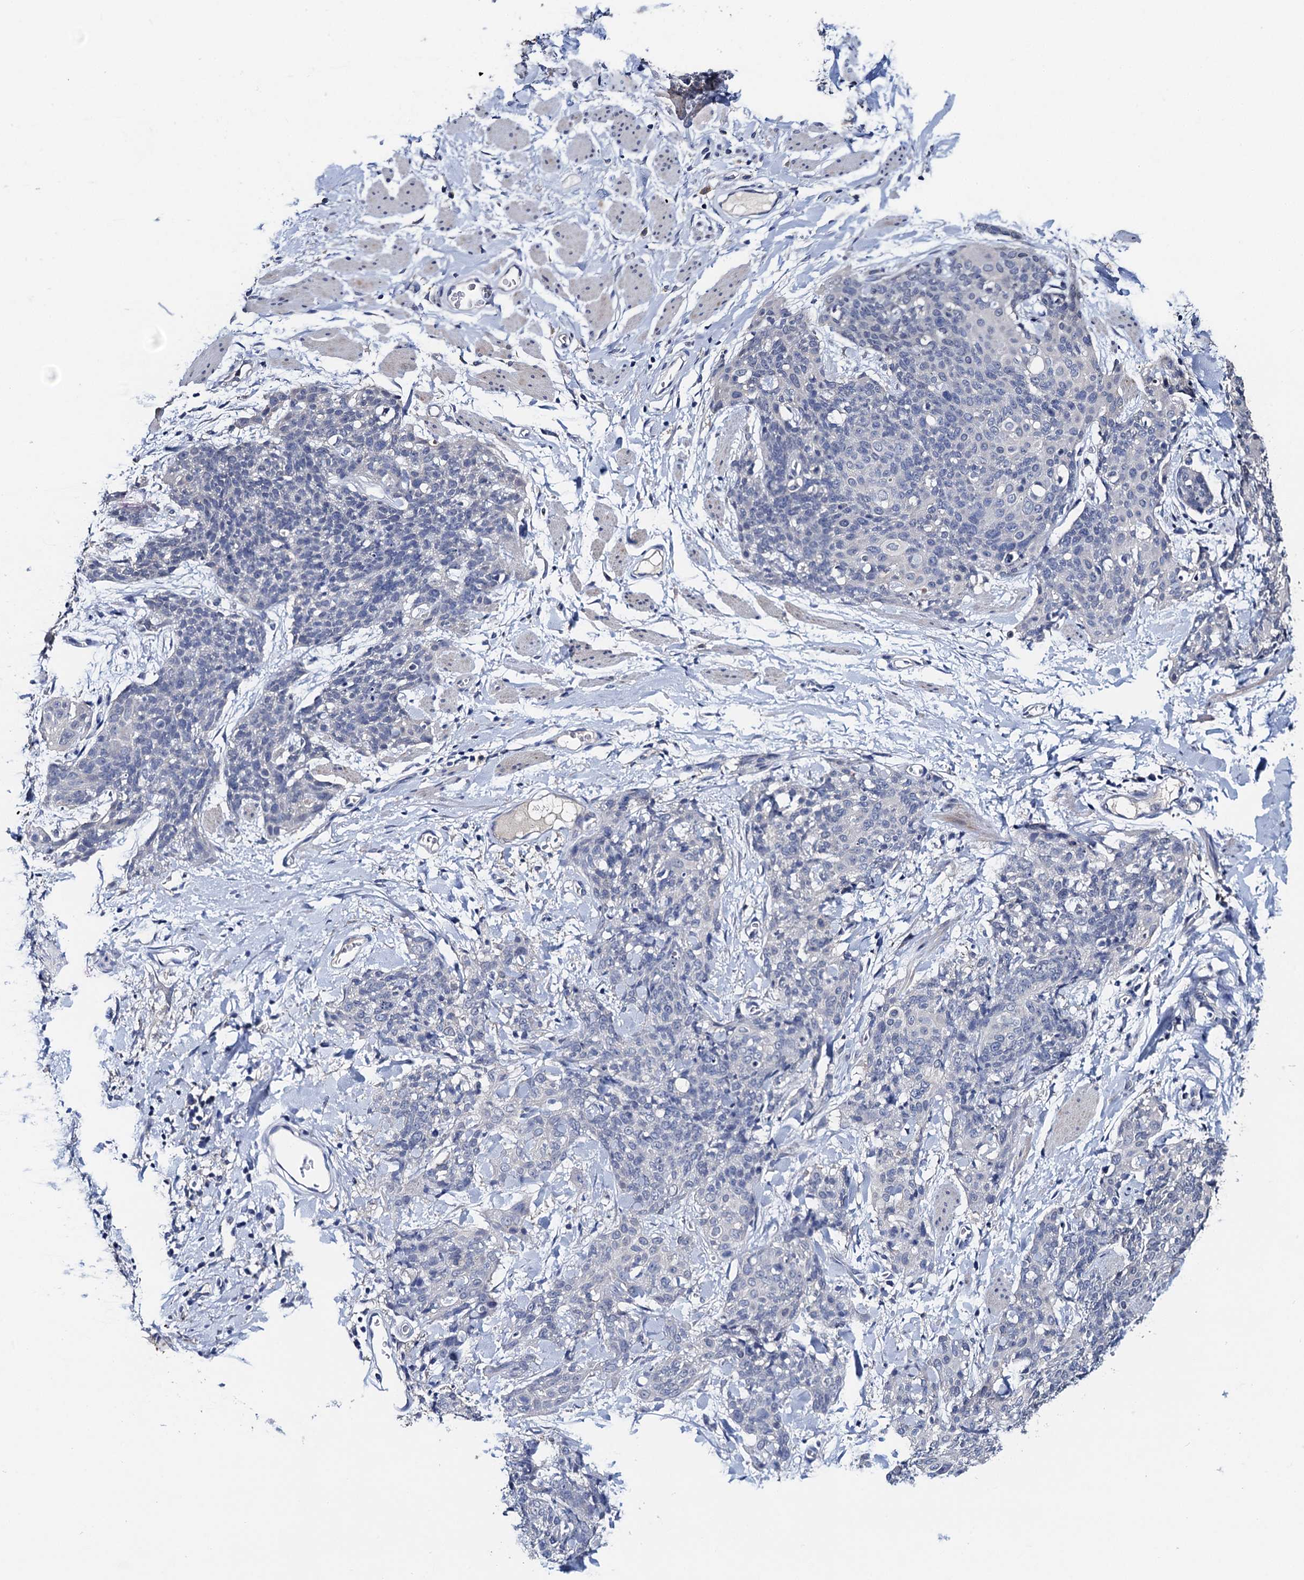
{"staining": {"intensity": "negative", "quantity": "none", "location": "none"}, "tissue": "skin cancer", "cell_type": "Tumor cells", "image_type": "cancer", "snomed": [{"axis": "morphology", "description": "Squamous cell carcinoma, NOS"}, {"axis": "topography", "description": "Skin"}, {"axis": "topography", "description": "Vulva"}], "caption": "IHC photomicrograph of neoplastic tissue: human skin cancer stained with DAB (3,3'-diaminobenzidine) exhibits no significant protein positivity in tumor cells.", "gene": "TMEM39B", "patient": {"sex": "female", "age": 85}}